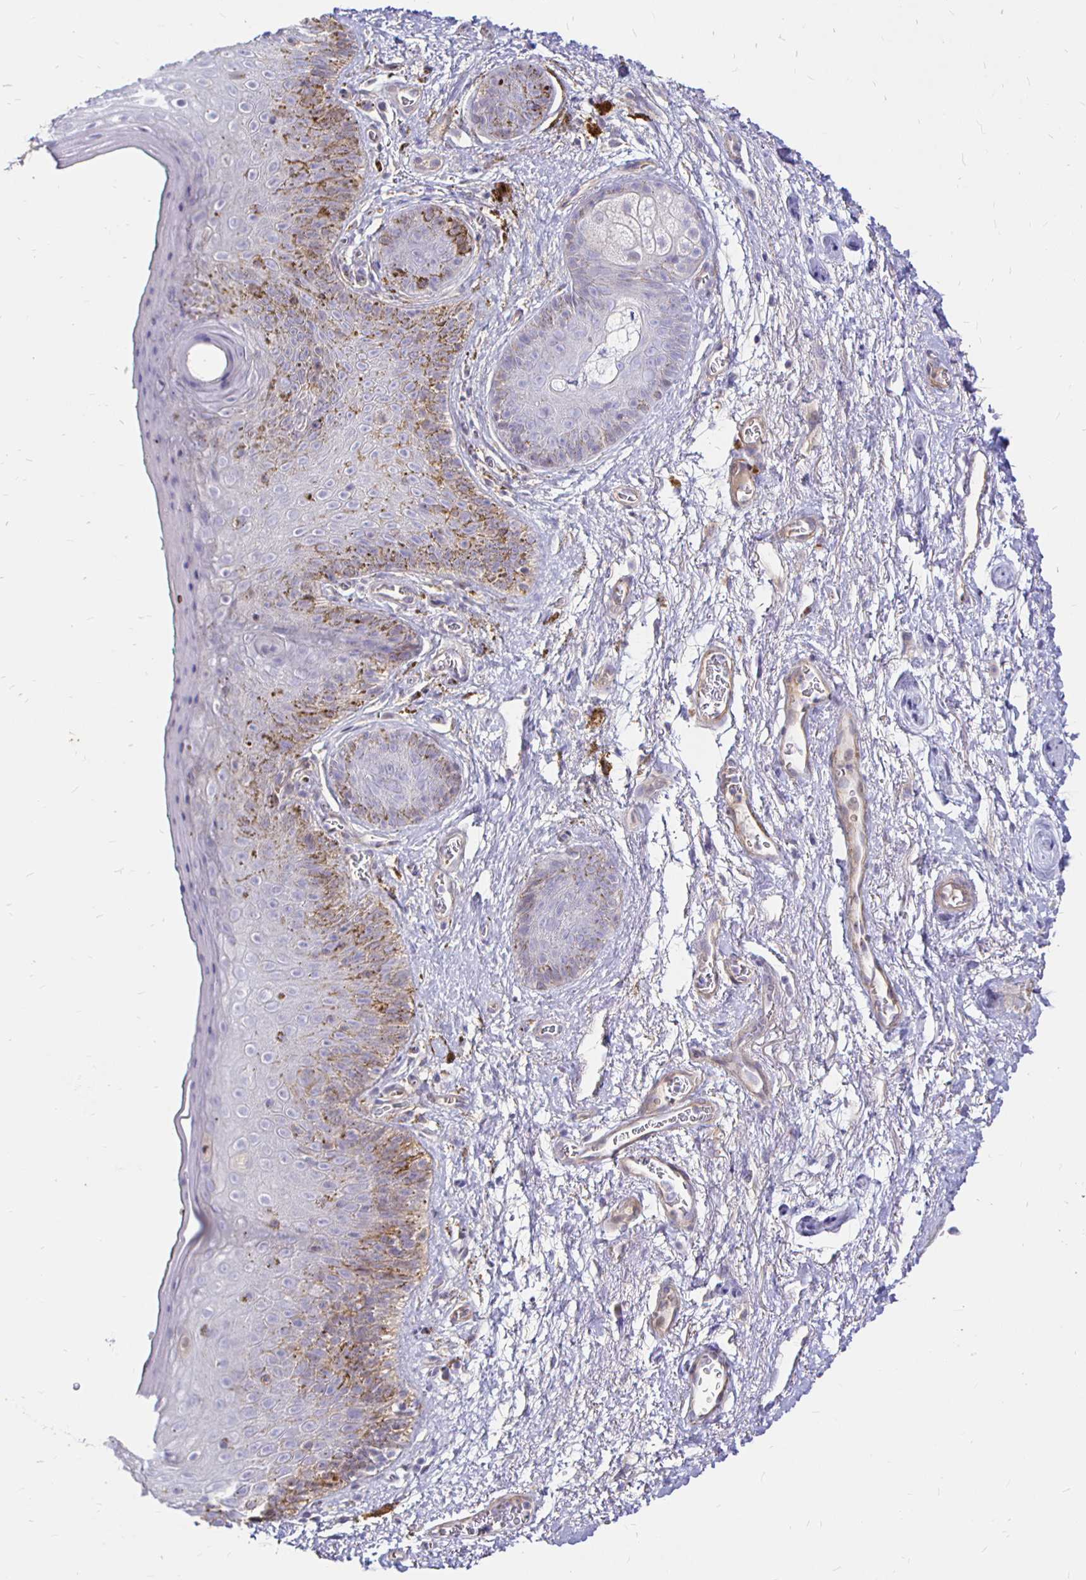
{"staining": {"intensity": "weak", "quantity": "25%-75%", "location": "cytoplasmic/membranous"}, "tissue": "adipose tissue", "cell_type": "Adipocytes", "image_type": "normal", "snomed": [{"axis": "morphology", "description": "Normal tissue, NOS"}, {"axis": "topography", "description": "Vulva"}, {"axis": "topography", "description": "Peripheral nerve tissue"}], "caption": "IHC of benign adipose tissue displays low levels of weak cytoplasmic/membranous staining in about 25%-75% of adipocytes. Nuclei are stained in blue.", "gene": "PALM2AKAP2", "patient": {"sex": "female", "age": 66}}